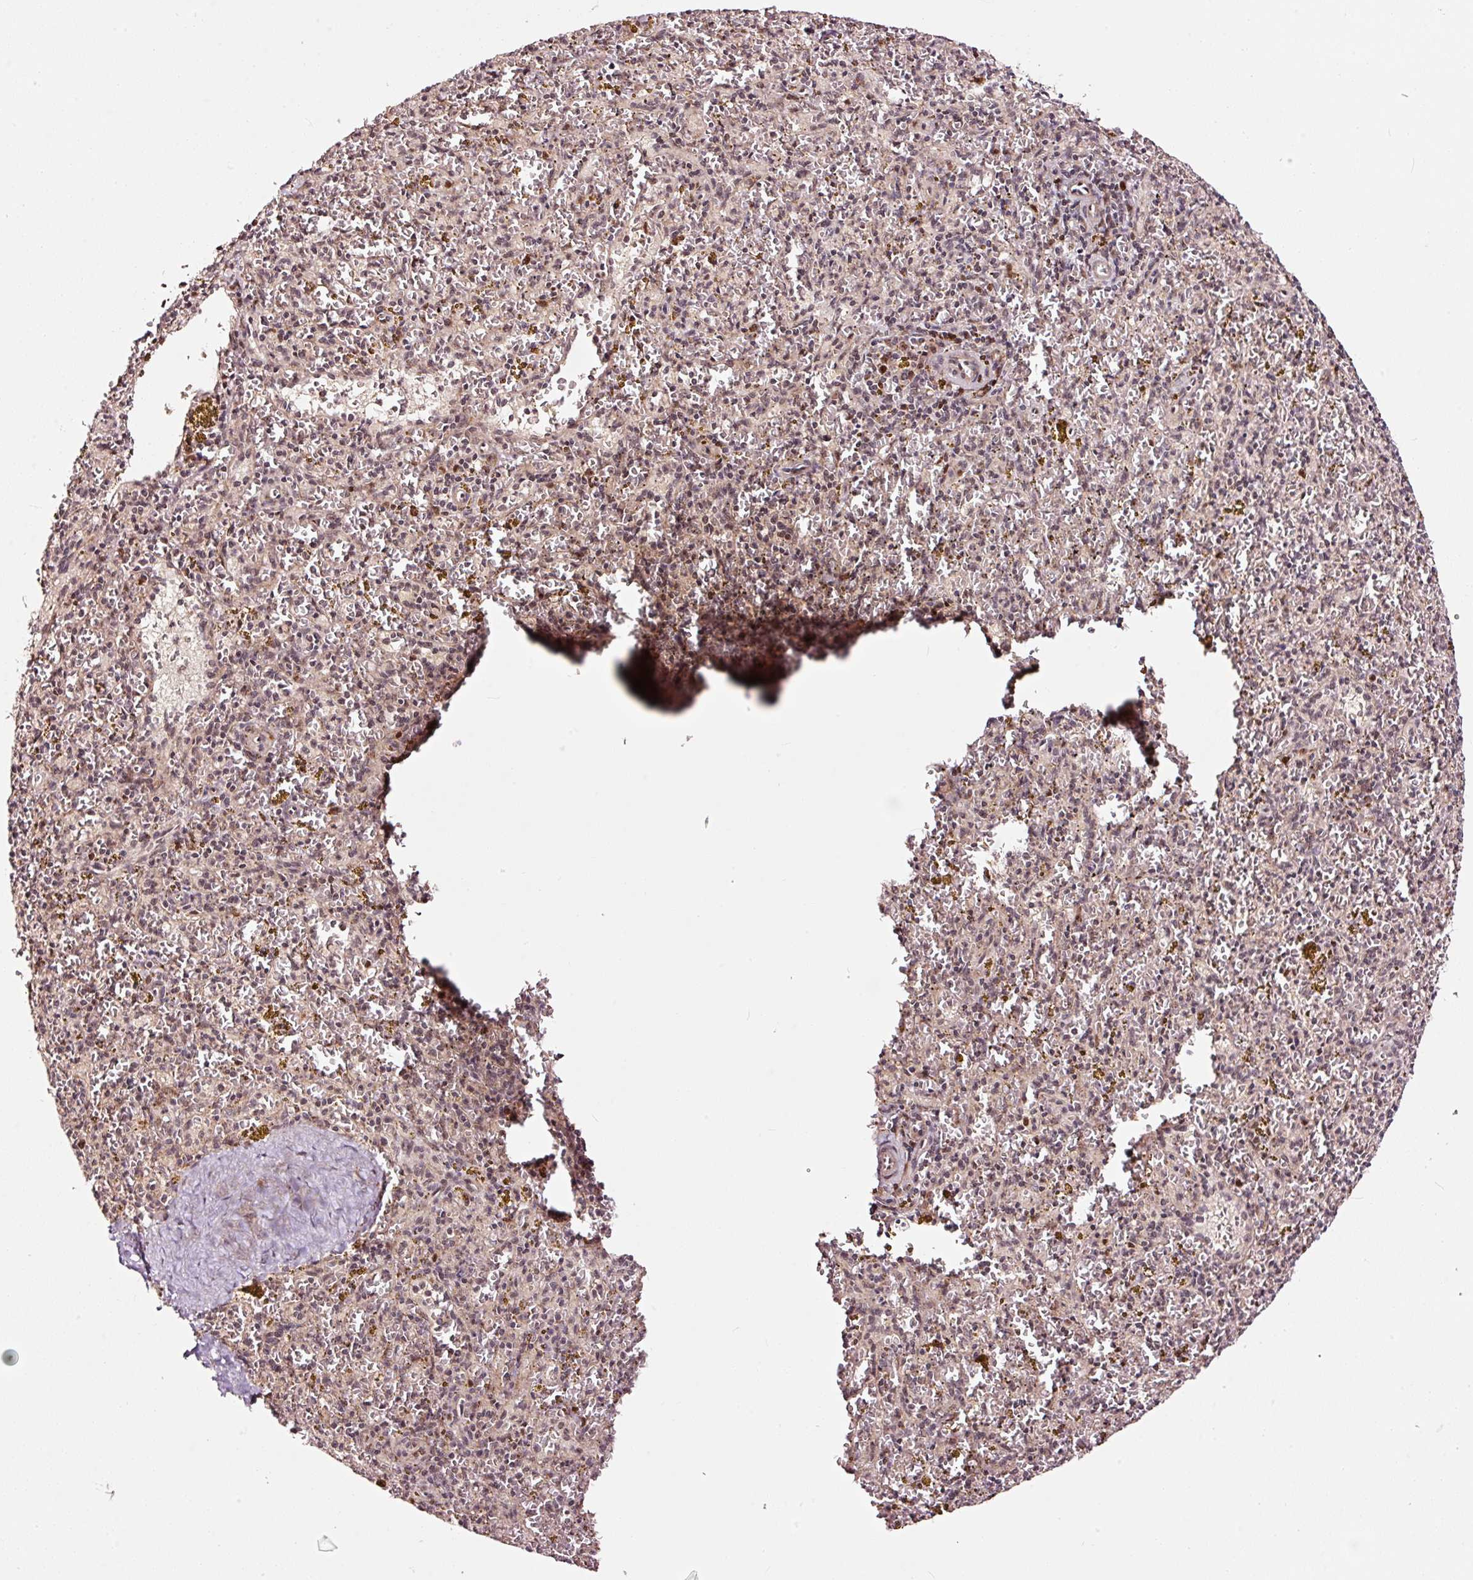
{"staining": {"intensity": "weak", "quantity": "25%-75%", "location": "nuclear"}, "tissue": "spleen", "cell_type": "Cells in red pulp", "image_type": "normal", "snomed": [{"axis": "morphology", "description": "Normal tissue, NOS"}, {"axis": "topography", "description": "Spleen"}], "caption": "Immunohistochemical staining of normal human spleen exhibits weak nuclear protein expression in about 25%-75% of cells in red pulp. (DAB = brown stain, brightfield microscopy at high magnification).", "gene": "RFC4", "patient": {"sex": "male", "age": 57}}